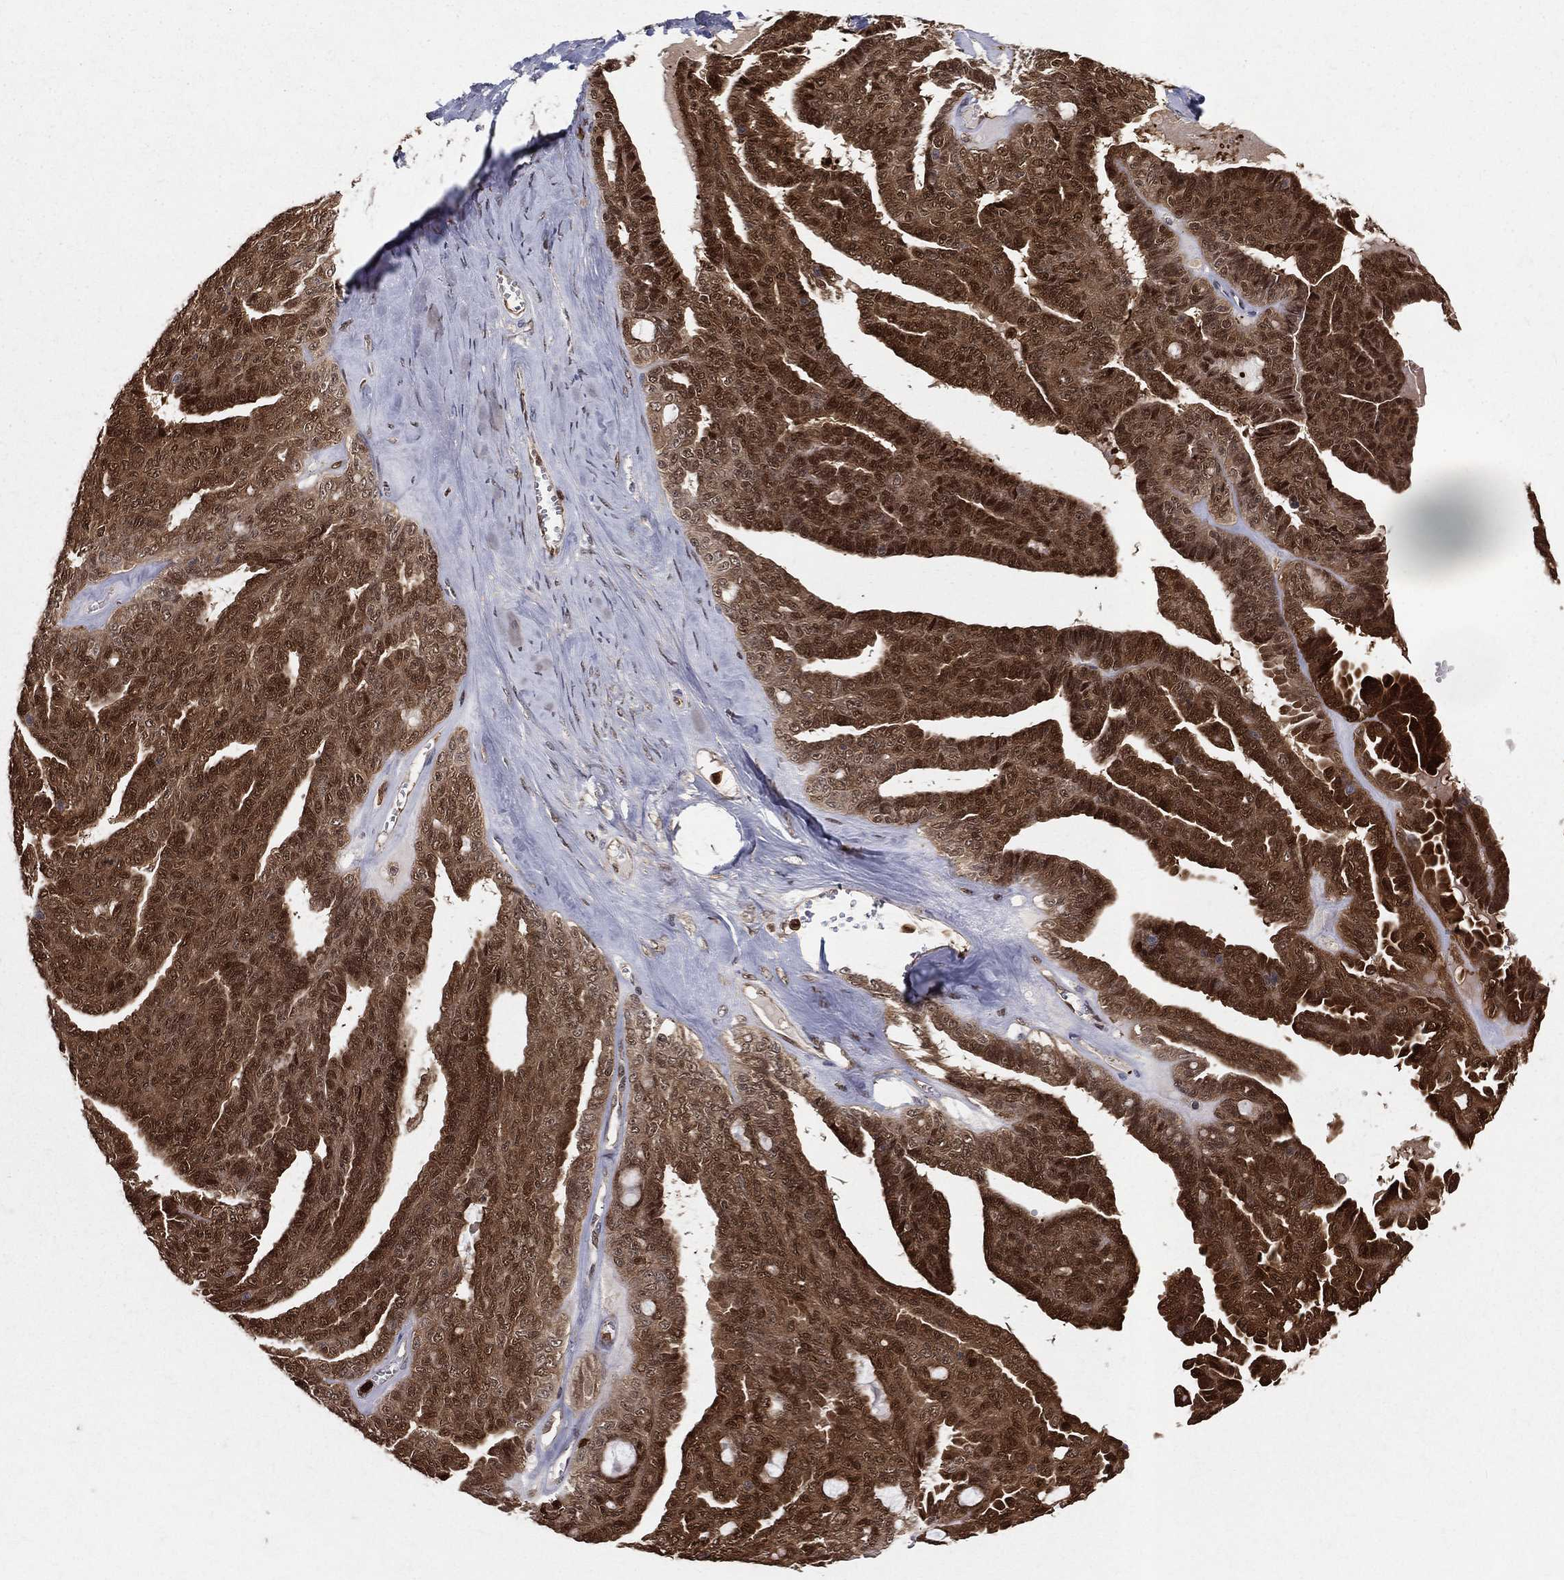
{"staining": {"intensity": "moderate", "quantity": ">75%", "location": "cytoplasmic/membranous,nuclear"}, "tissue": "ovarian cancer", "cell_type": "Tumor cells", "image_type": "cancer", "snomed": [{"axis": "morphology", "description": "Cystadenocarcinoma, serous, NOS"}, {"axis": "topography", "description": "Ovary"}], "caption": "This photomicrograph demonstrates immunohistochemistry (IHC) staining of ovarian serous cystadenocarcinoma, with medium moderate cytoplasmic/membranous and nuclear positivity in approximately >75% of tumor cells.", "gene": "ENO1", "patient": {"sex": "female", "age": 71}}